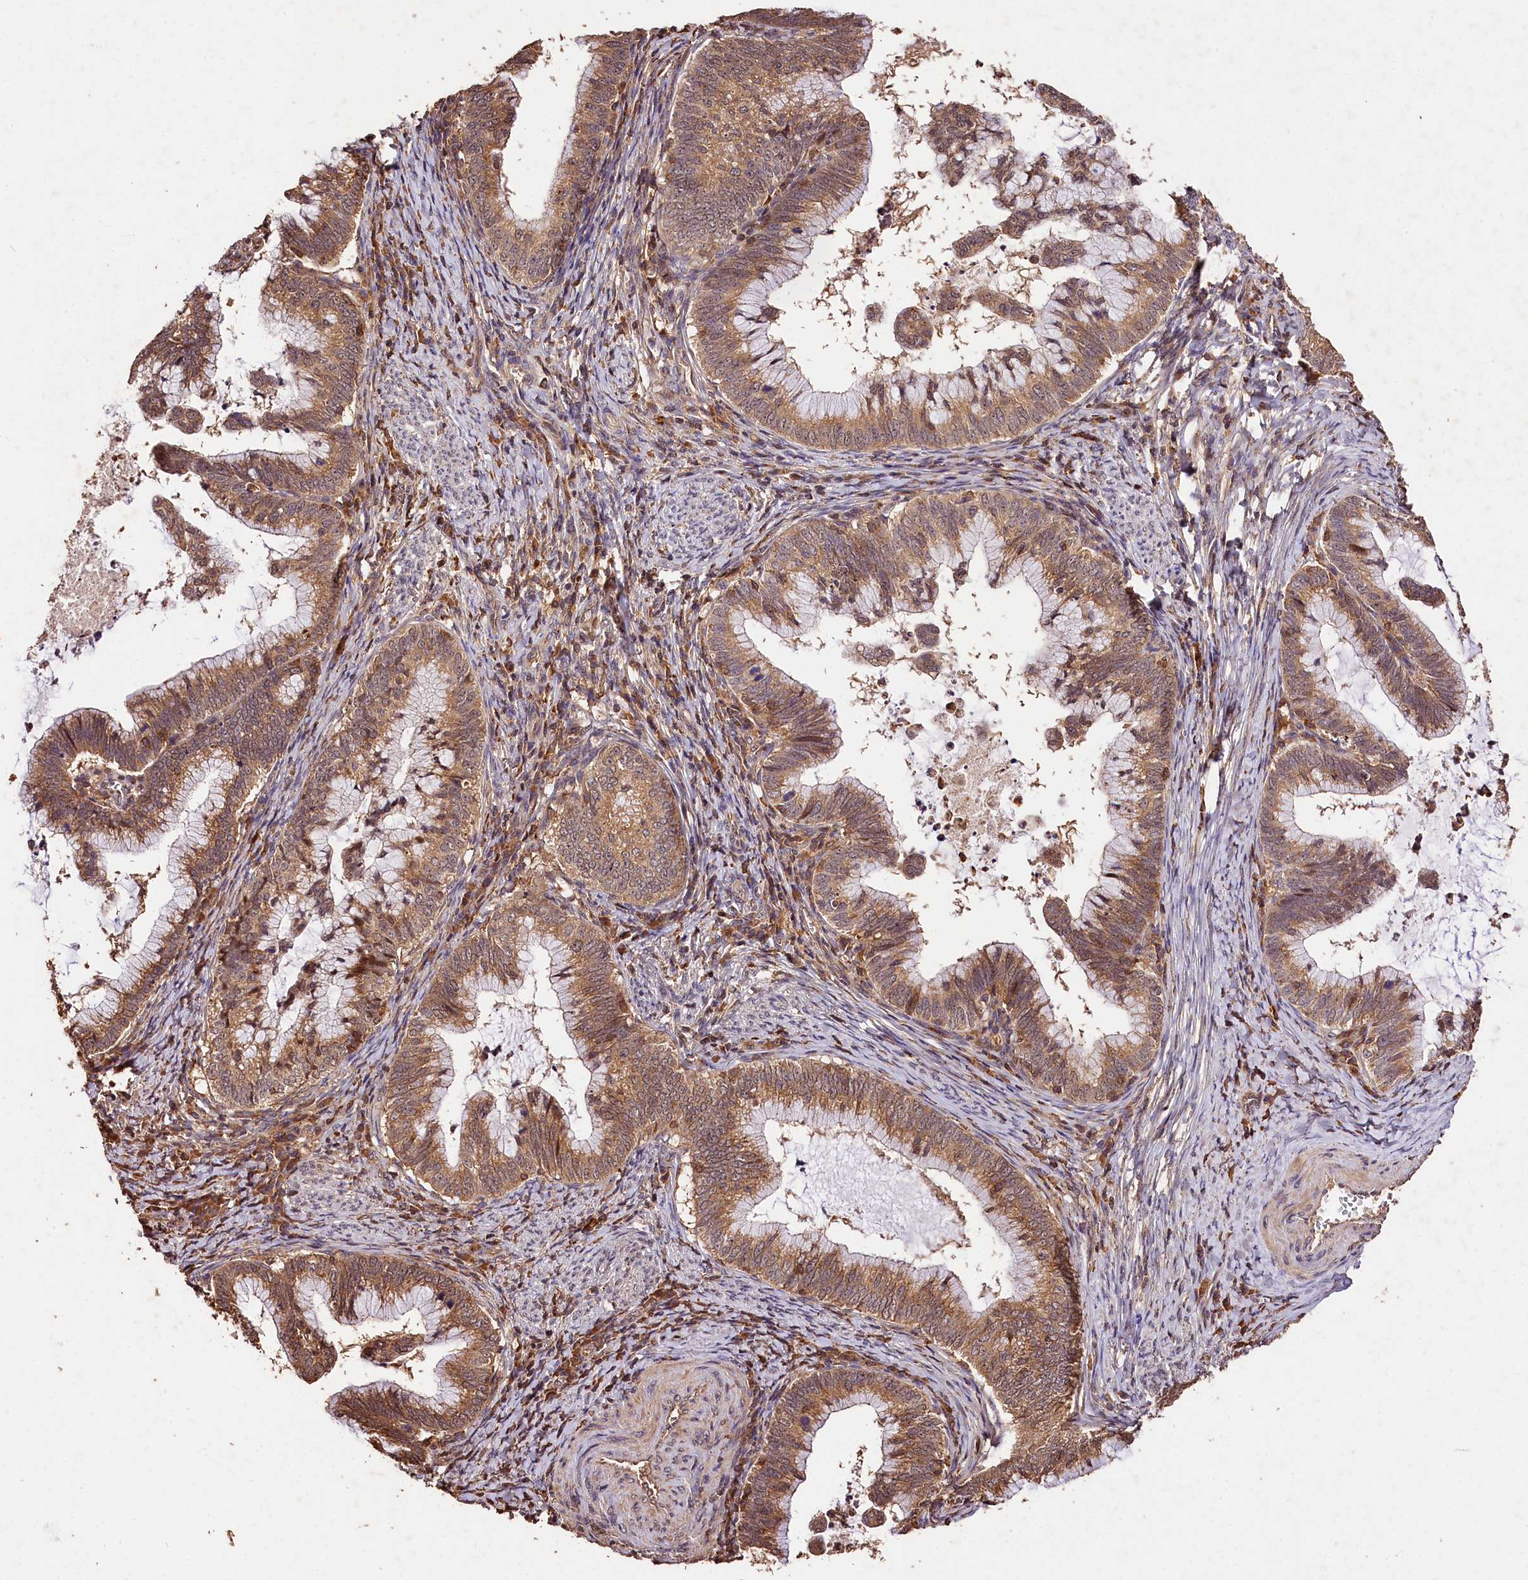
{"staining": {"intensity": "moderate", "quantity": ">75%", "location": "cytoplasmic/membranous"}, "tissue": "cervical cancer", "cell_type": "Tumor cells", "image_type": "cancer", "snomed": [{"axis": "morphology", "description": "Adenocarcinoma, NOS"}, {"axis": "topography", "description": "Cervix"}], "caption": "Adenocarcinoma (cervical) stained with immunohistochemistry (IHC) shows moderate cytoplasmic/membranous staining in approximately >75% of tumor cells.", "gene": "KPTN", "patient": {"sex": "female", "age": 36}}